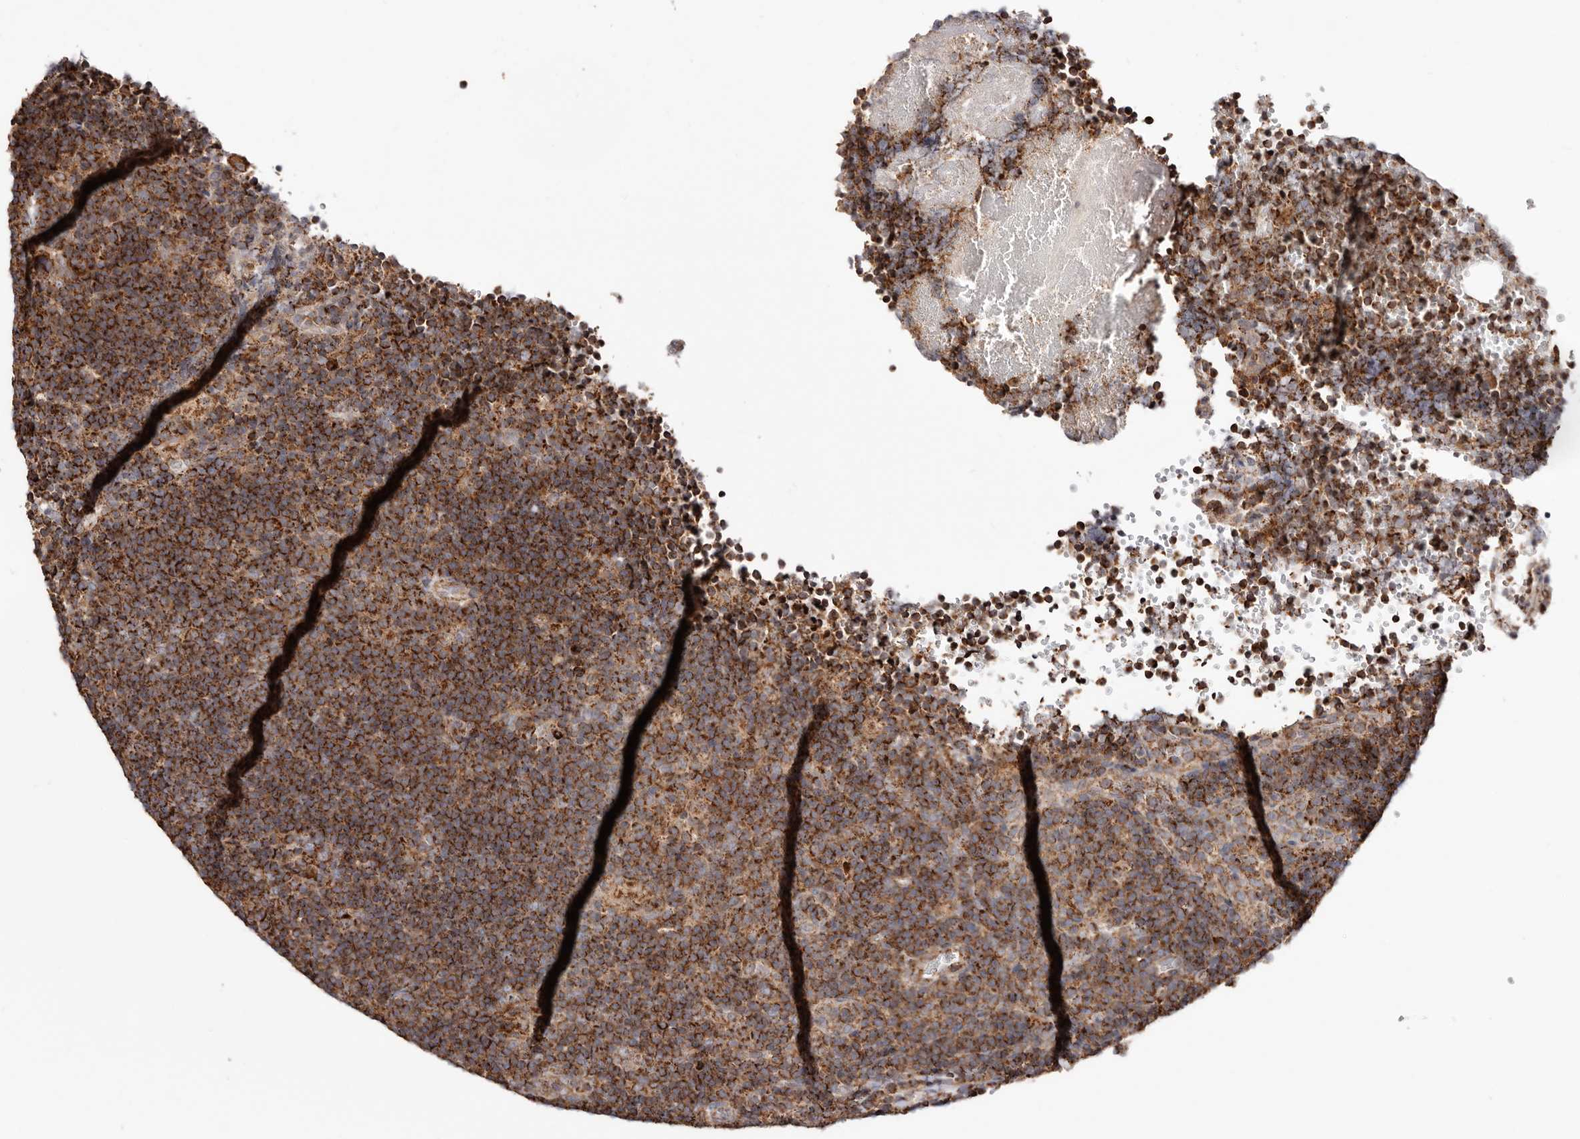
{"staining": {"intensity": "strong", "quantity": ">75%", "location": "cytoplasmic/membranous"}, "tissue": "lymphoma", "cell_type": "Tumor cells", "image_type": "cancer", "snomed": [{"axis": "morphology", "description": "Hodgkin's disease, NOS"}, {"axis": "topography", "description": "Lymph node"}], "caption": "Immunohistochemical staining of human Hodgkin's disease demonstrates strong cytoplasmic/membranous protein expression in approximately >75% of tumor cells. (Brightfield microscopy of DAB IHC at high magnification).", "gene": "PRKACB", "patient": {"sex": "female", "age": 57}}